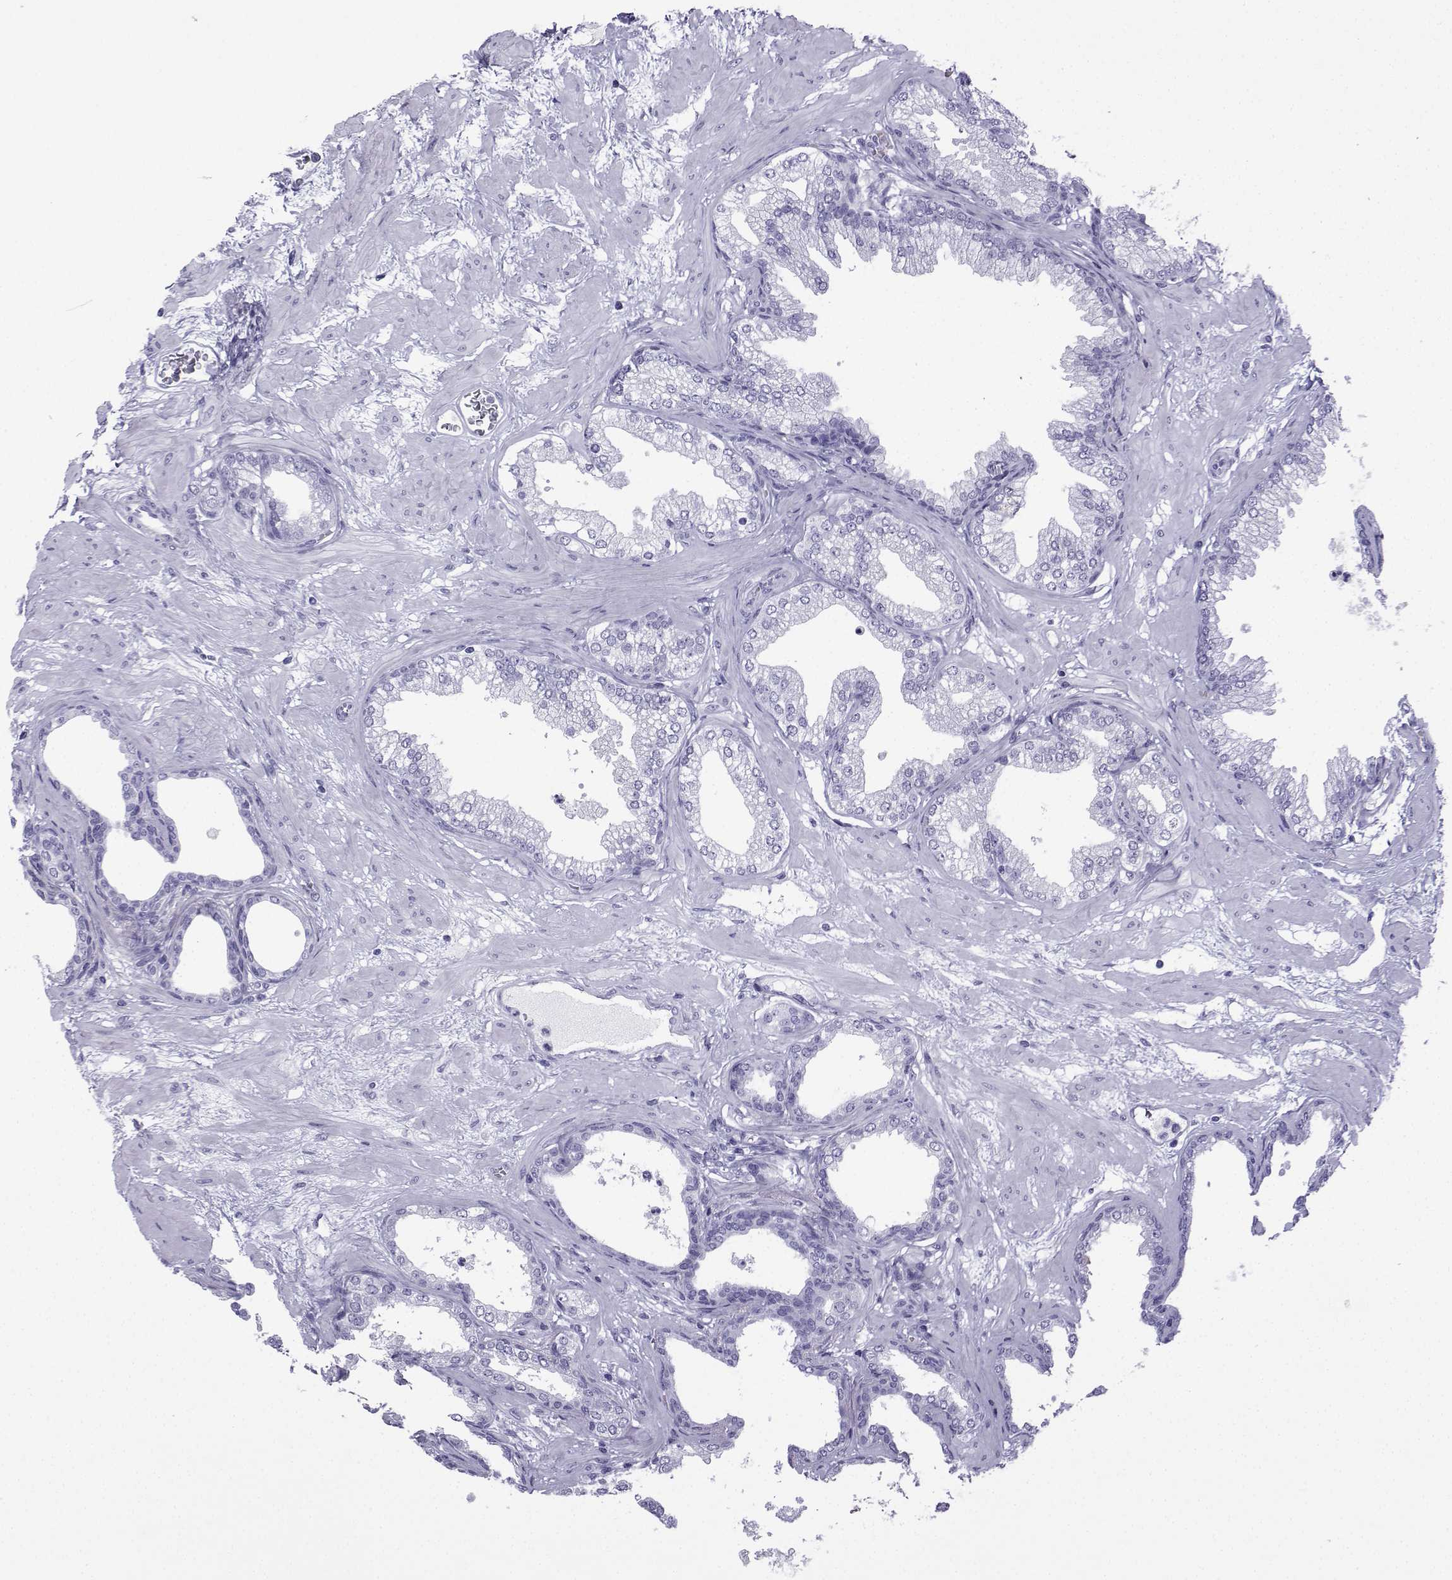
{"staining": {"intensity": "negative", "quantity": "none", "location": "none"}, "tissue": "prostate", "cell_type": "Glandular cells", "image_type": "normal", "snomed": [{"axis": "morphology", "description": "Normal tissue, NOS"}, {"axis": "topography", "description": "Prostate"}], "caption": "The image exhibits no staining of glandular cells in unremarkable prostate. (IHC, brightfield microscopy, high magnification).", "gene": "TRIM46", "patient": {"sex": "male", "age": 37}}